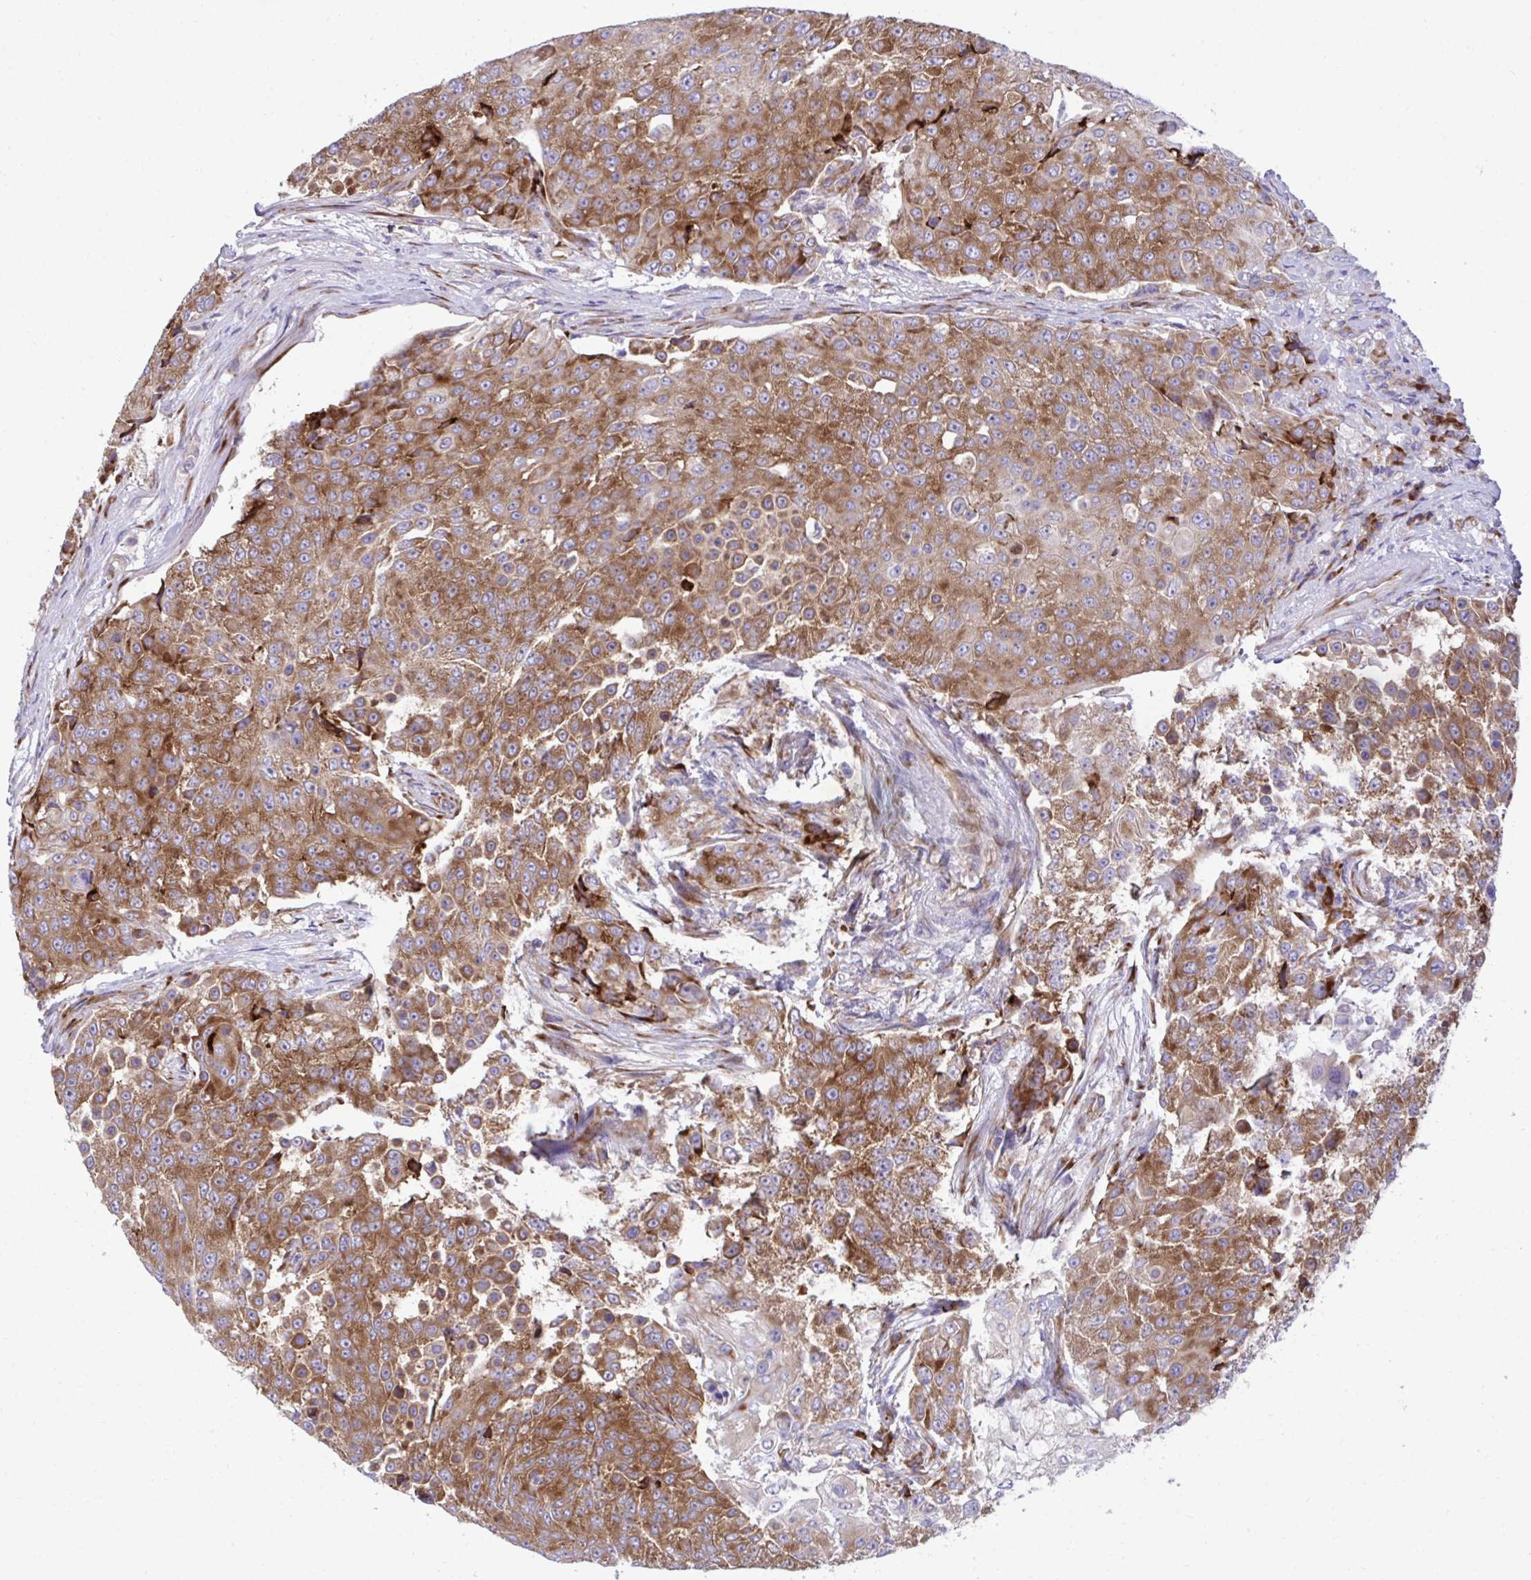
{"staining": {"intensity": "strong", "quantity": ">75%", "location": "cytoplasmic/membranous"}, "tissue": "urothelial cancer", "cell_type": "Tumor cells", "image_type": "cancer", "snomed": [{"axis": "morphology", "description": "Urothelial carcinoma, High grade"}, {"axis": "topography", "description": "Urinary bladder"}], "caption": "Approximately >75% of tumor cells in urothelial carcinoma (high-grade) reveal strong cytoplasmic/membranous protein staining as visualized by brown immunohistochemical staining.", "gene": "RPS15", "patient": {"sex": "female", "age": 63}}